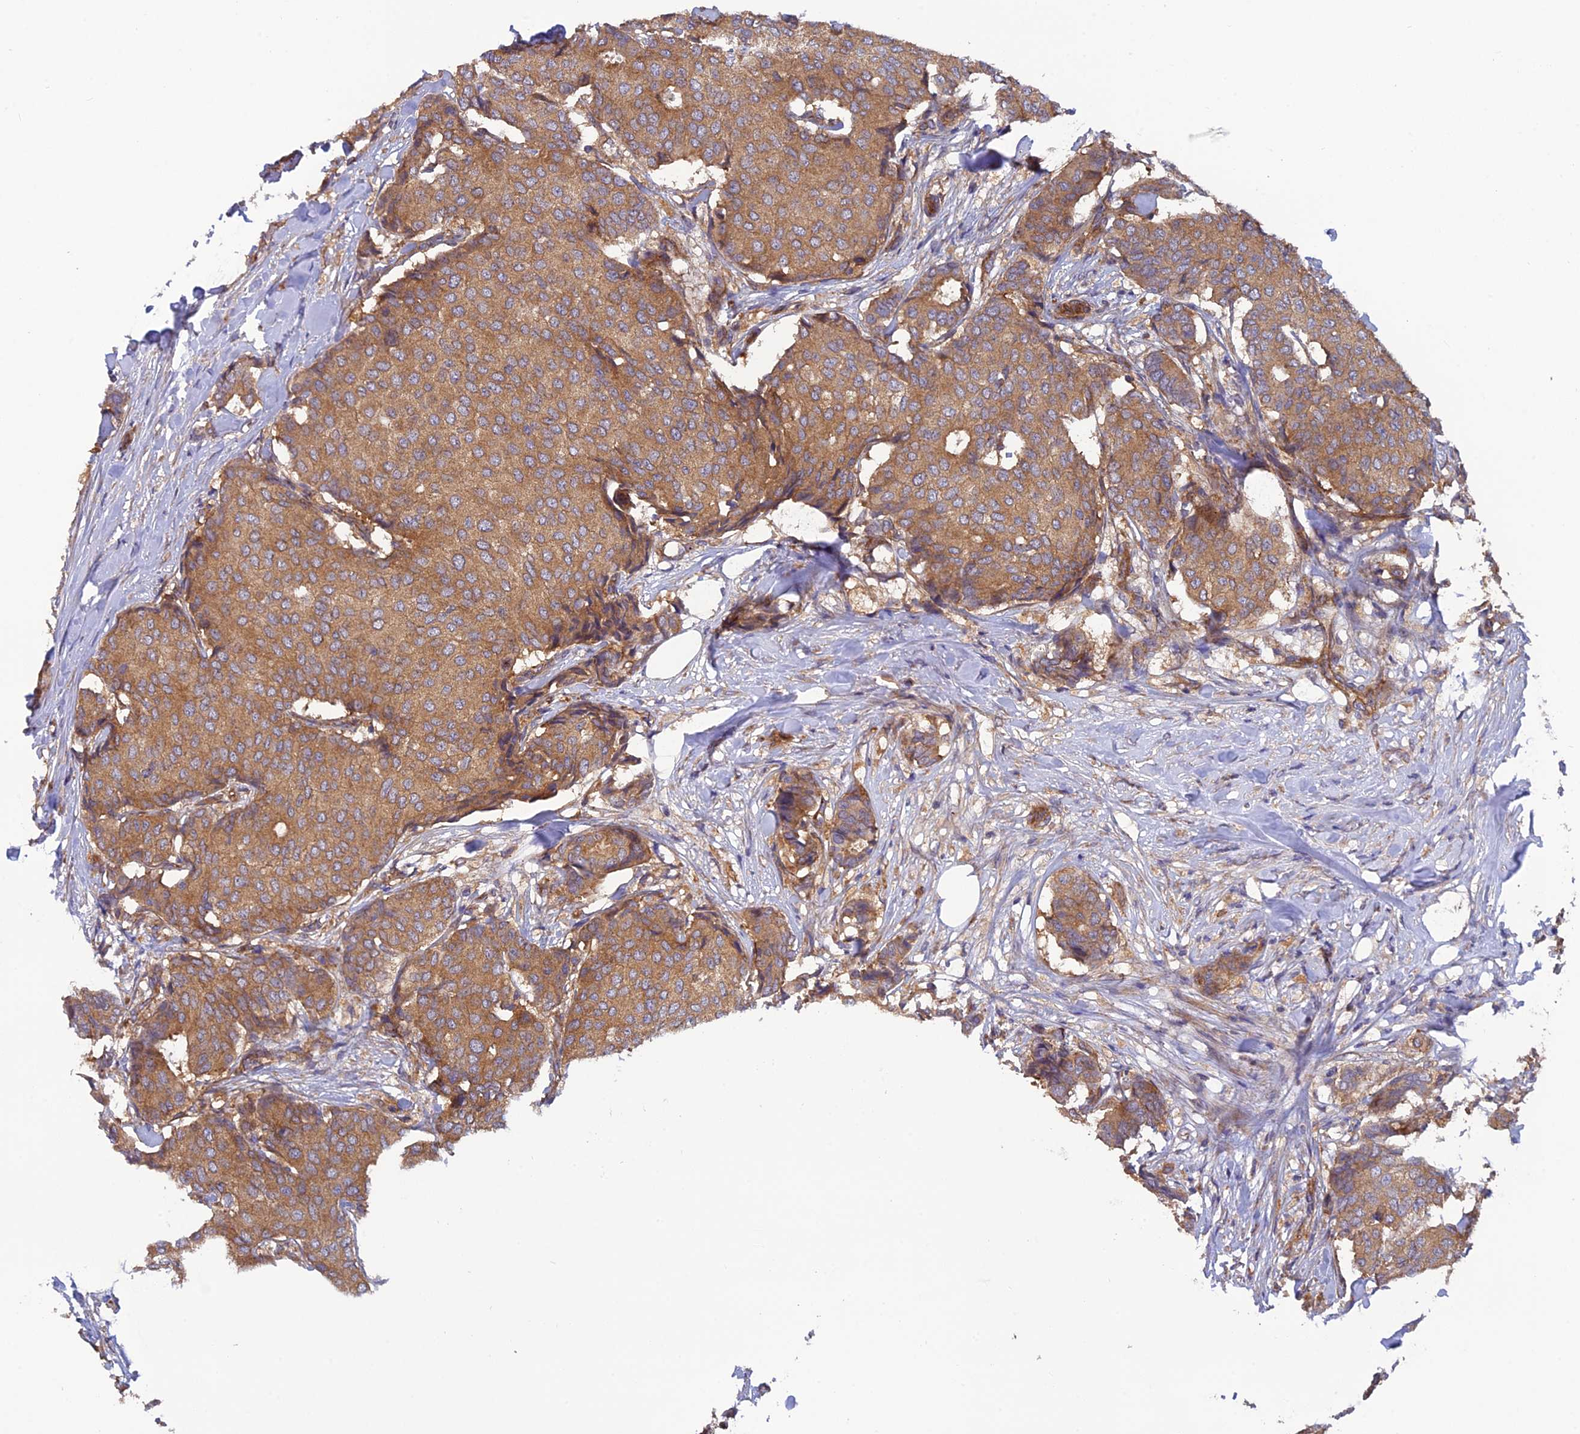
{"staining": {"intensity": "moderate", "quantity": ">75%", "location": "cytoplasmic/membranous"}, "tissue": "breast cancer", "cell_type": "Tumor cells", "image_type": "cancer", "snomed": [{"axis": "morphology", "description": "Duct carcinoma"}, {"axis": "topography", "description": "Breast"}], "caption": "Human breast cancer stained with a brown dye demonstrates moderate cytoplasmic/membranous positive expression in approximately >75% of tumor cells.", "gene": "ADAMTS15", "patient": {"sex": "female", "age": 75}}